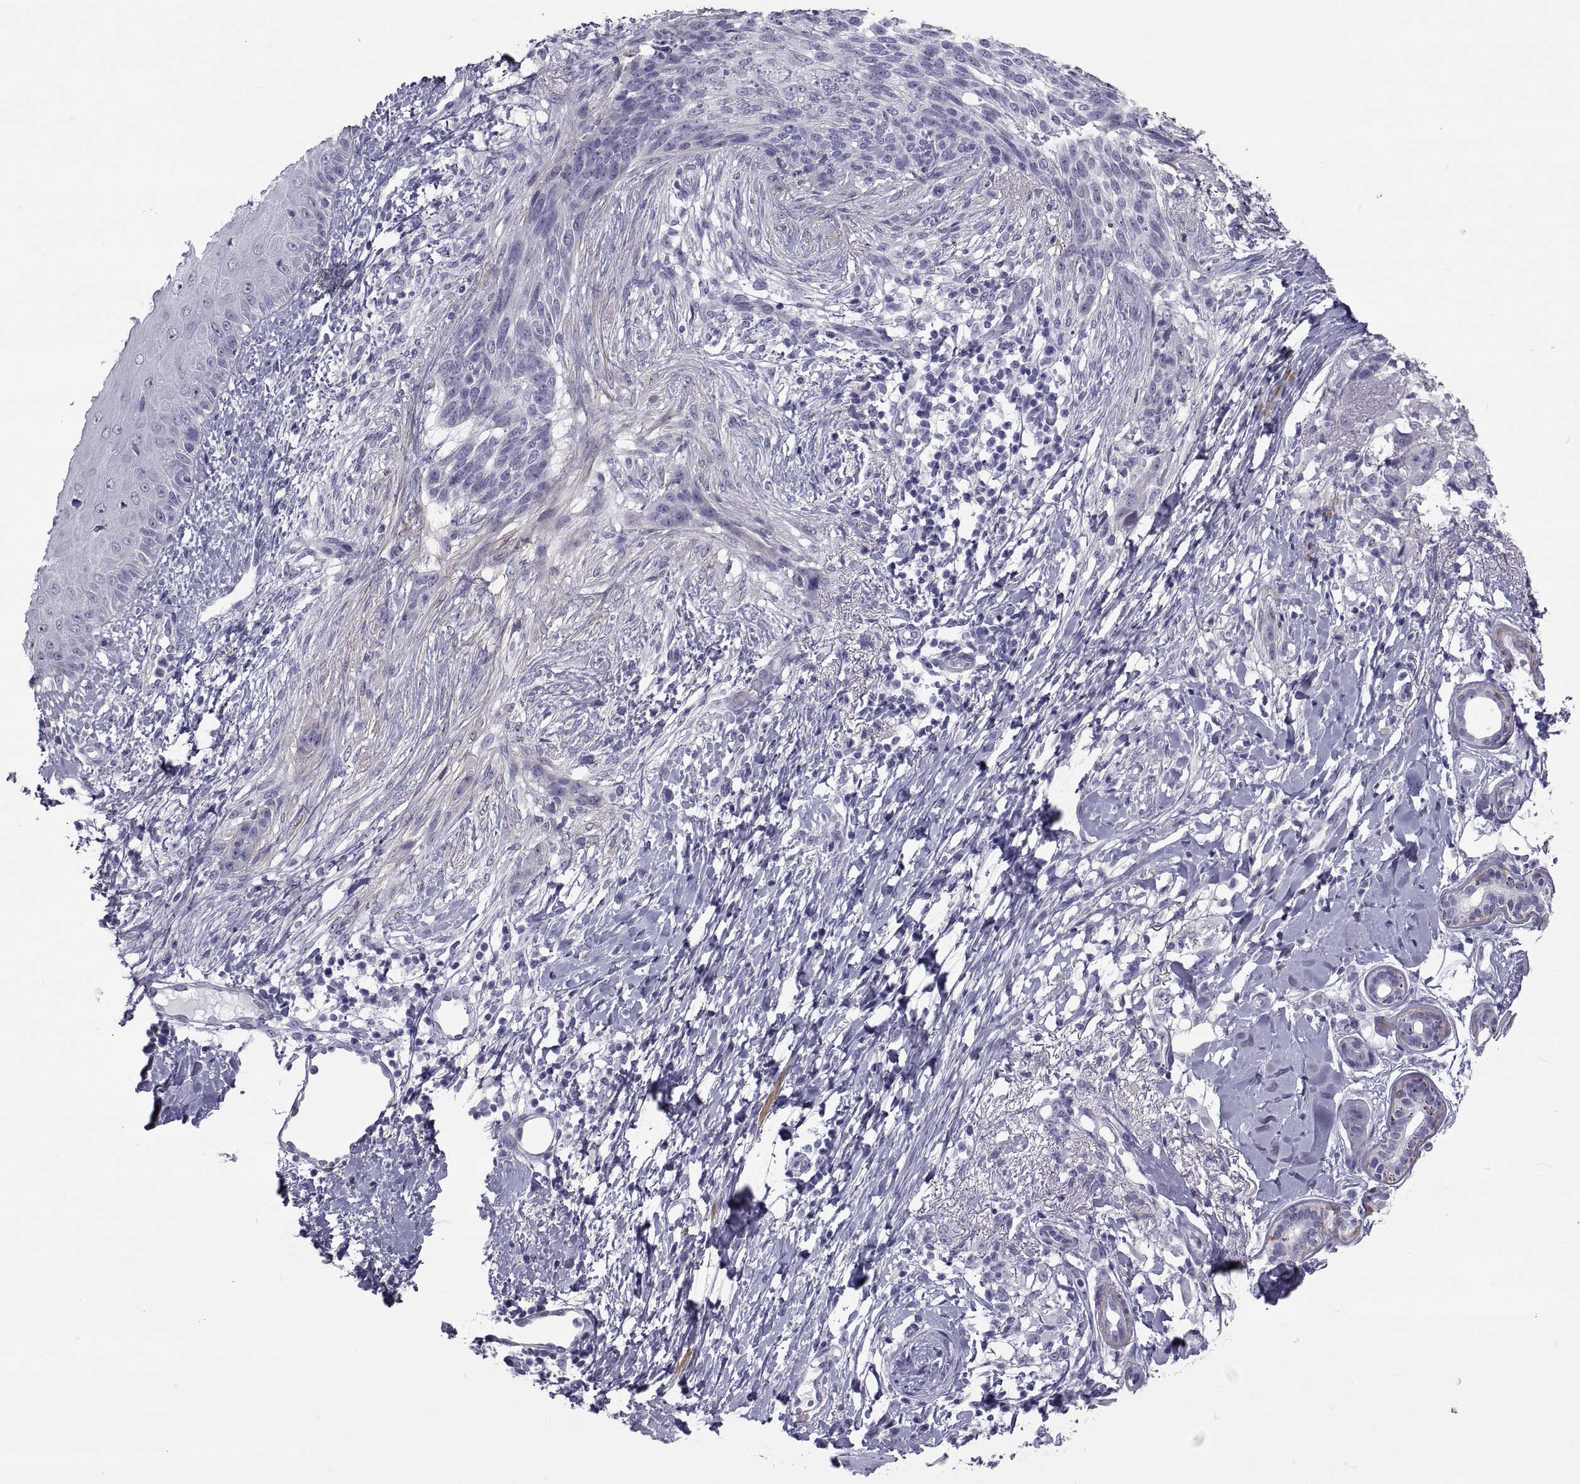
{"staining": {"intensity": "negative", "quantity": "none", "location": "none"}, "tissue": "skin cancer", "cell_type": "Tumor cells", "image_type": "cancer", "snomed": [{"axis": "morphology", "description": "Normal tissue, NOS"}, {"axis": "morphology", "description": "Basal cell carcinoma"}, {"axis": "topography", "description": "Skin"}], "caption": "The photomicrograph demonstrates no staining of tumor cells in skin basal cell carcinoma. (Stains: DAB (3,3'-diaminobenzidine) immunohistochemistry (IHC) with hematoxylin counter stain, Microscopy: brightfield microscopy at high magnification).", "gene": "MAGEB1", "patient": {"sex": "male", "age": 84}}